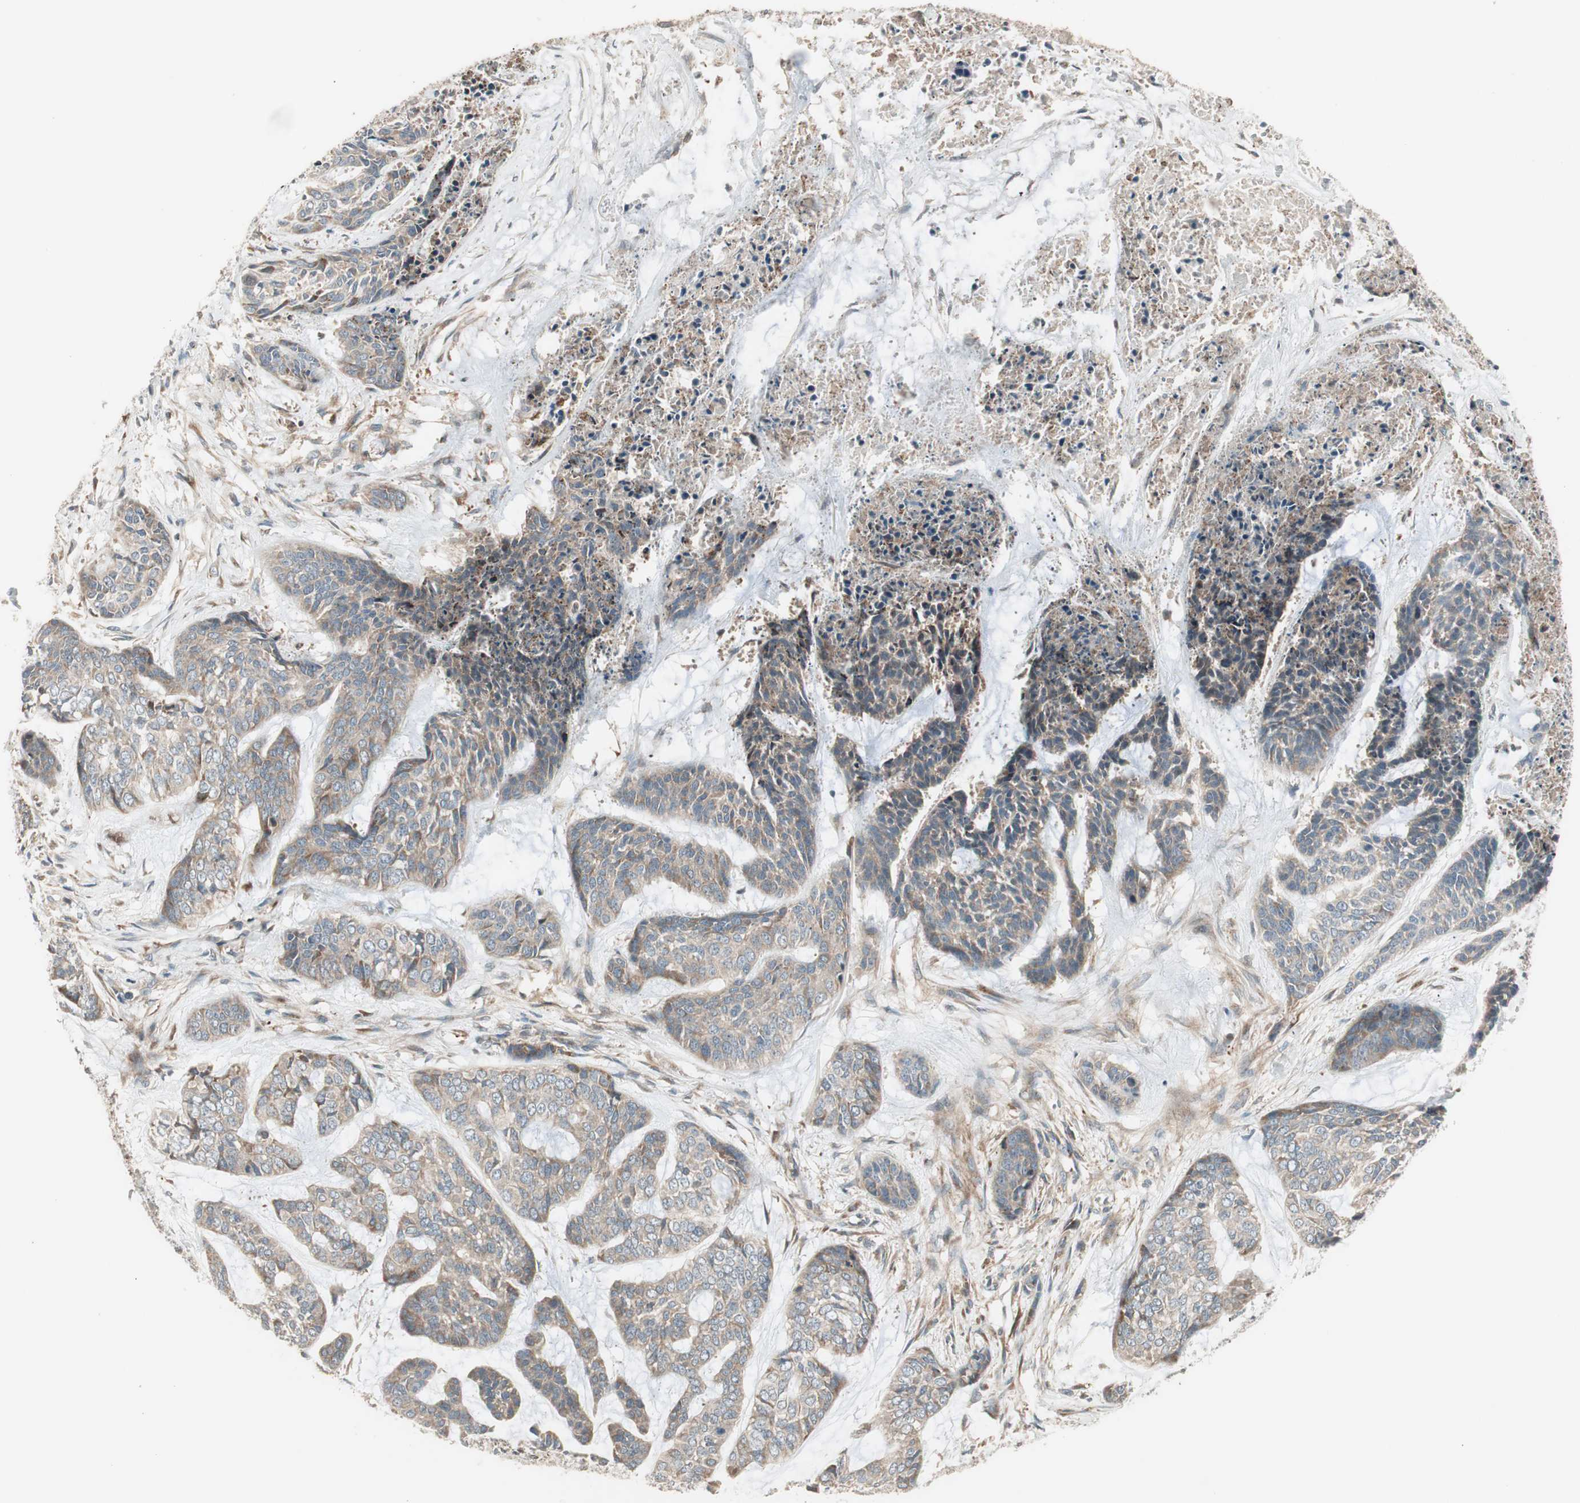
{"staining": {"intensity": "weak", "quantity": ">75%", "location": "cytoplasmic/membranous"}, "tissue": "skin cancer", "cell_type": "Tumor cells", "image_type": "cancer", "snomed": [{"axis": "morphology", "description": "Basal cell carcinoma"}, {"axis": "topography", "description": "Skin"}], "caption": "Basal cell carcinoma (skin) tissue demonstrates weak cytoplasmic/membranous staining in about >75% of tumor cells (brown staining indicates protein expression, while blue staining denotes nuclei).", "gene": "SFRP1", "patient": {"sex": "female", "age": 64}}